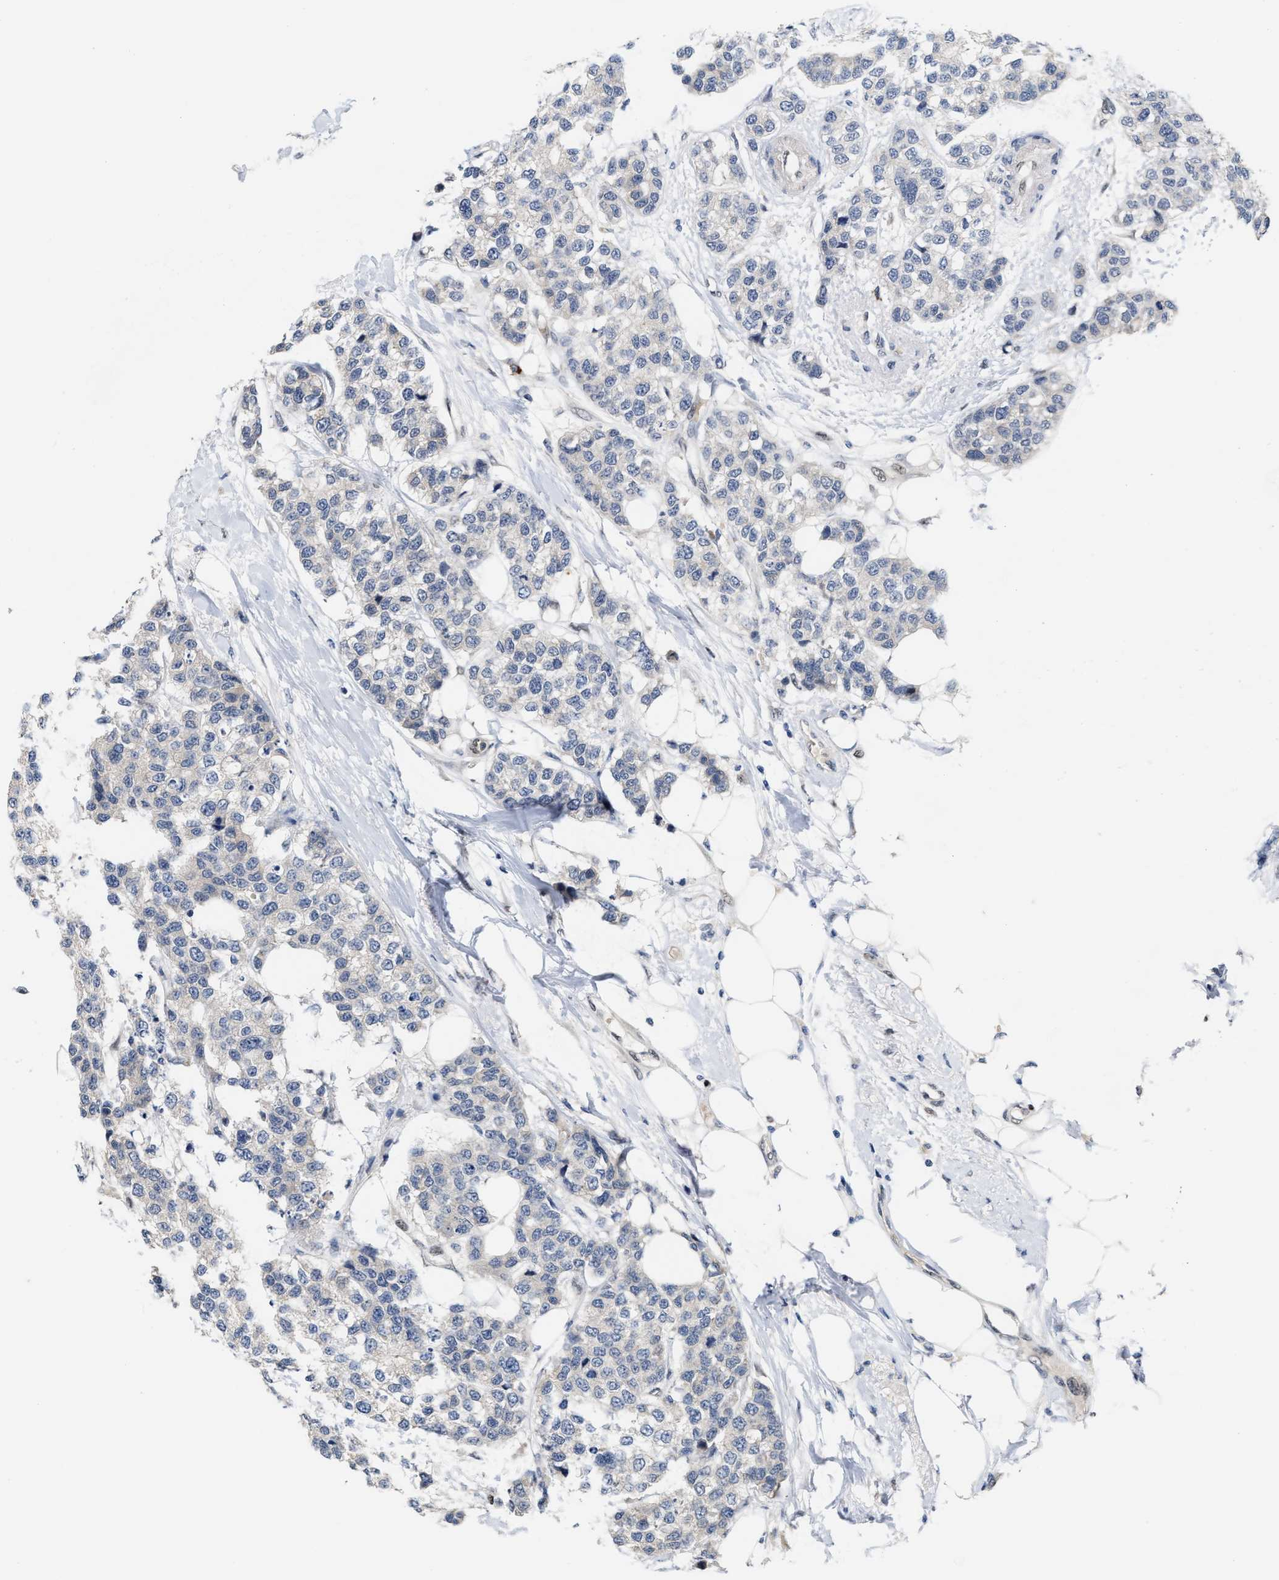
{"staining": {"intensity": "negative", "quantity": "none", "location": "none"}, "tissue": "breast cancer", "cell_type": "Tumor cells", "image_type": "cancer", "snomed": [{"axis": "morphology", "description": "Duct carcinoma"}, {"axis": "topography", "description": "Breast"}], "caption": "High magnification brightfield microscopy of breast infiltrating ductal carcinoma stained with DAB (3,3'-diaminobenzidine) (brown) and counterstained with hematoxylin (blue): tumor cells show no significant positivity. (DAB (3,3'-diaminobenzidine) IHC, high magnification).", "gene": "TCF4", "patient": {"sex": "female", "age": 51}}